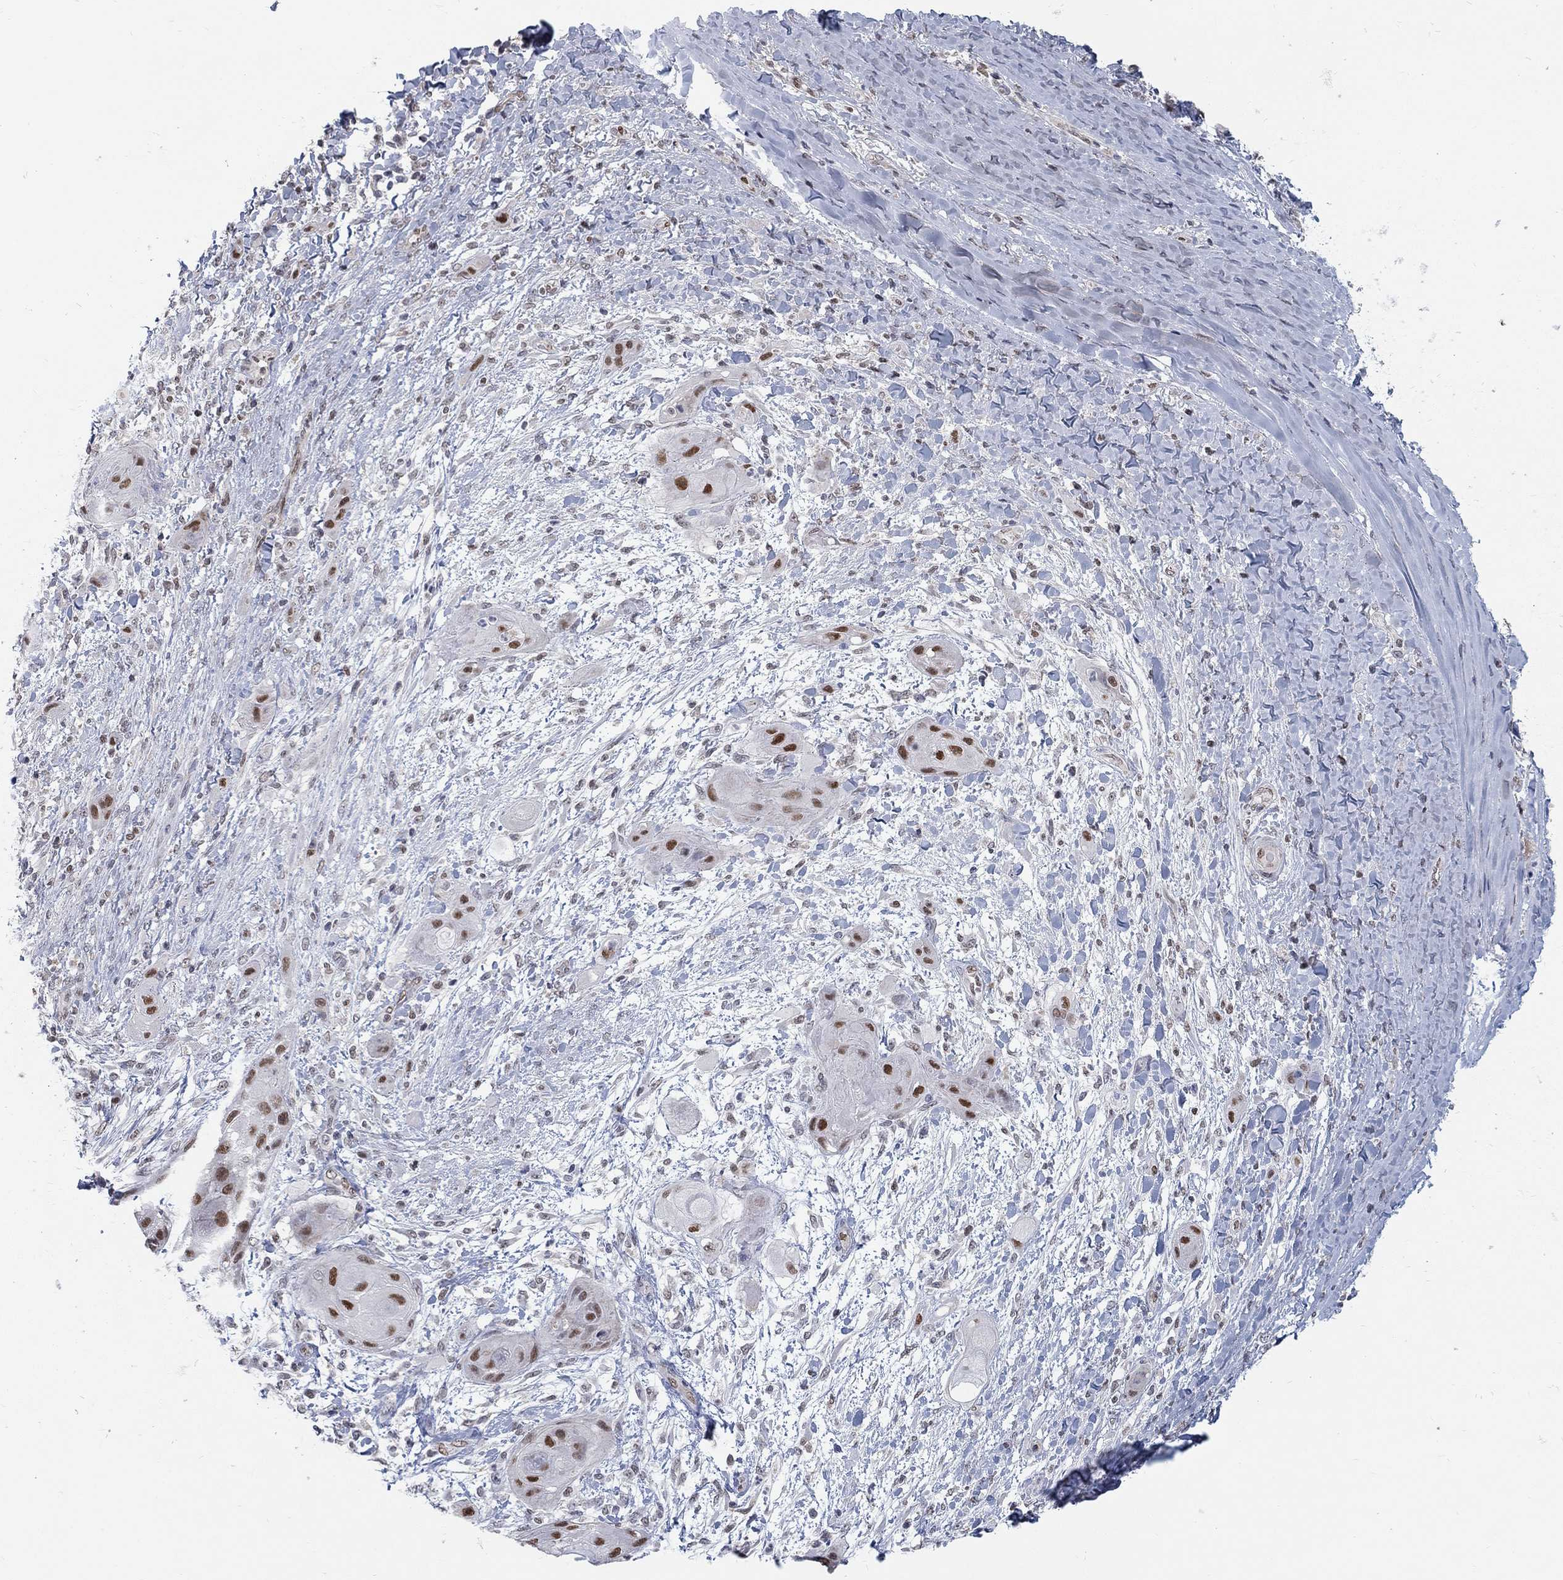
{"staining": {"intensity": "strong", "quantity": "<25%", "location": "nuclear"}, "tissue": "skin cancer", "cell_type": "Tumor cells", "image_type": "cancer", "snomed": [{"axis": "morphology", "description": "Squamous cell carcinoma, NOS"}, {"axis": "topography", "description": "Skin"}], "caption": "A photomicrograph of skin squamous cell carcinoma stained for a protein exhibits strong nuclear brown staining in tumor cells. The staining was performed using DAB (3,3'-diaminobenzidine), with brown indicating positive protein expression. Nuclei are stained blue with hematoxylin.", "gene": "GCFC2", "patient": {"sex": "male", "age": 62}}